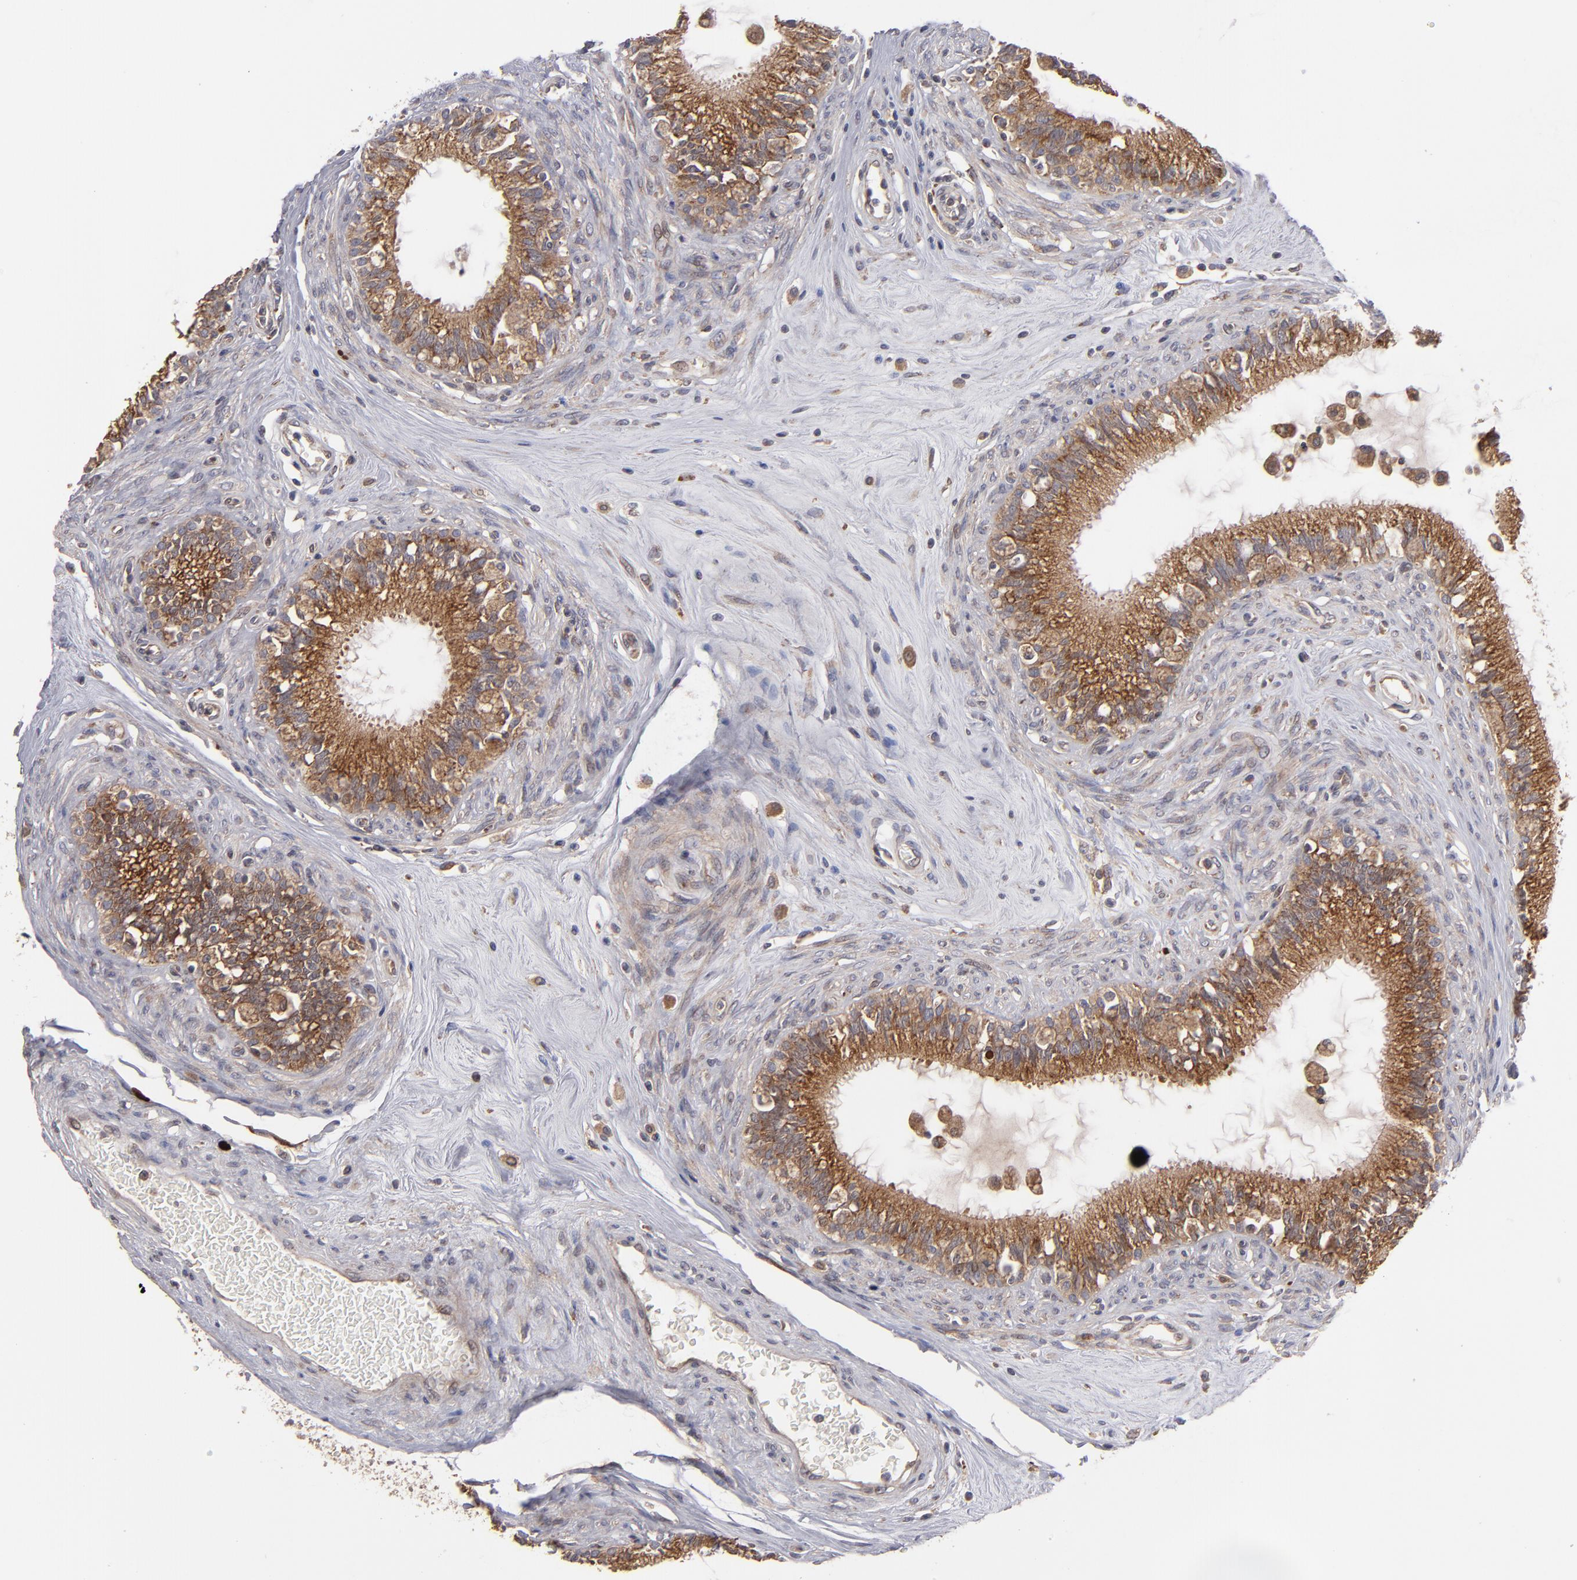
{"staining": {"intensity": "moderate", "quantity": ">75%", "location": "cytoplasmic/membranous"}, "tissue": "epididymis", "cell_type": "Glandular cells", "image_type": "normal", "snomed": [{"axis": "morphology", "description": "Normal tissue, NOS"}, {"axis": "morphology", "description": "Inflammation, NOS"}, {"axis": "topography", "description": "Epididymis"}], "caption": "Protein staining of normal epididymis demonstrates moderate cytoplasmic/membranous staining in approximately >75% of glandular cells. The protein is shown in brown color, while the nuclei are stained blue.", "gene": "SND1", "patient": {"sex": "male", "age": 84}}